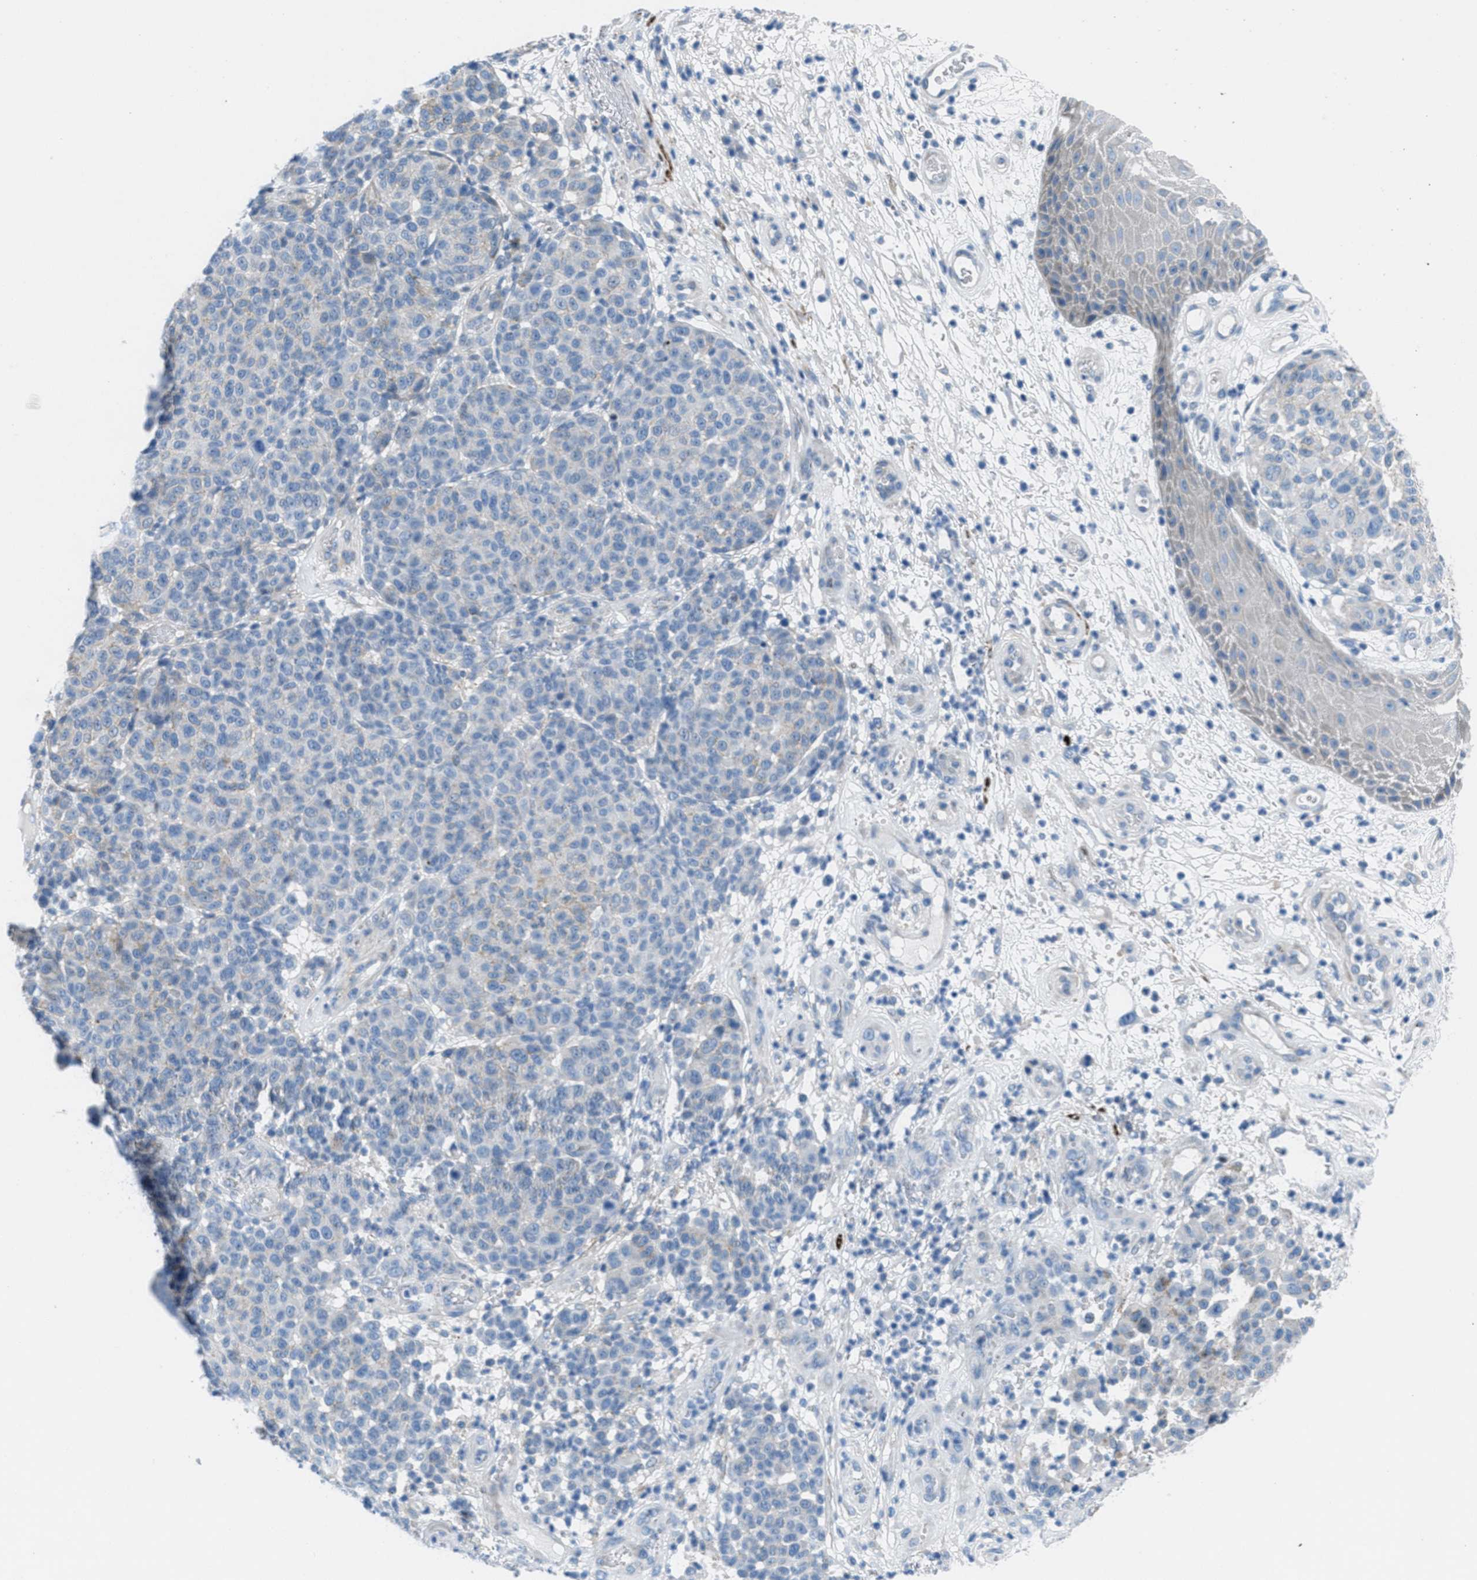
{"staining": {"intensity": "negative", "quantity": "none", "location": "none"}, "tissue": "melanoma", "cell_type": "Tumor cells", "image_type": "cancer", "snomed": [{"axis": "morphology", "description": "Malignant melanoma, NOS"}, {"axis": "topography", "description": "Skin"}], "caption": "Histopathology image shows no protein expression in tumor cells of malignant melanoma tissue.", "gene": "MFSD13A", "patient": {"sex": "male", "age": 59}}